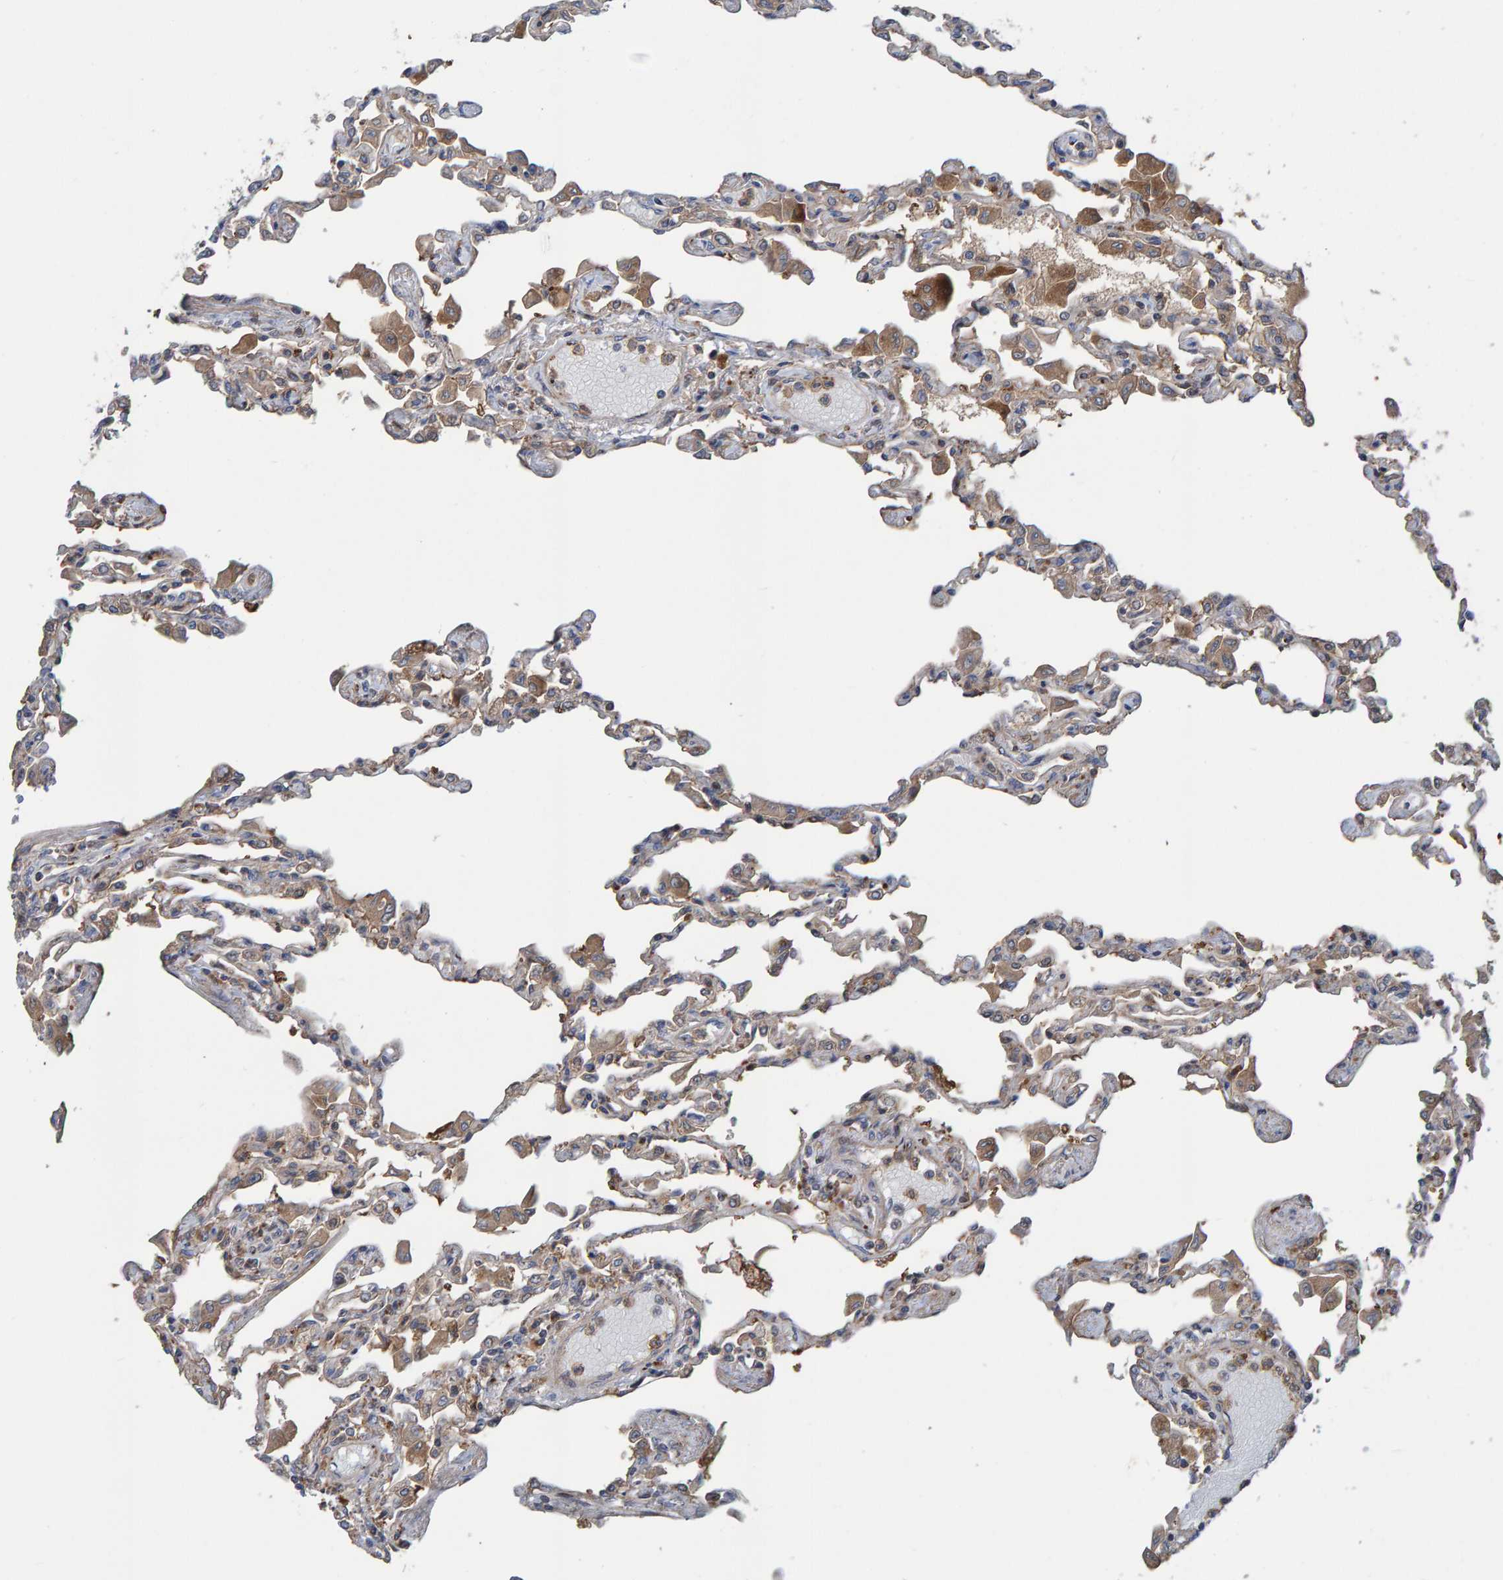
{"staining": {"intensity": "moderate", "quantity": "25%-75%", "location": "cytoplasmic/membranous"}, "tissue": "lung", "cell_type": "Alveolar cells", "image_type": "normal", "snomed": [{"axis": "morphology", "description": "Normal tissue, NOS"}, {"axis": "topography", "description": "Bronchus"}, {"axis": "topography", "description": "Lung"}], "caption": "Lung stained with DAB immunohistochemistry (IHC) reveals medium levels of moderate cytoplasmic/membranous staining in about 25%-75% of alveolar cells.", "gene": "KIAA0753", "patient": {"sex": "female", "age": 49}}